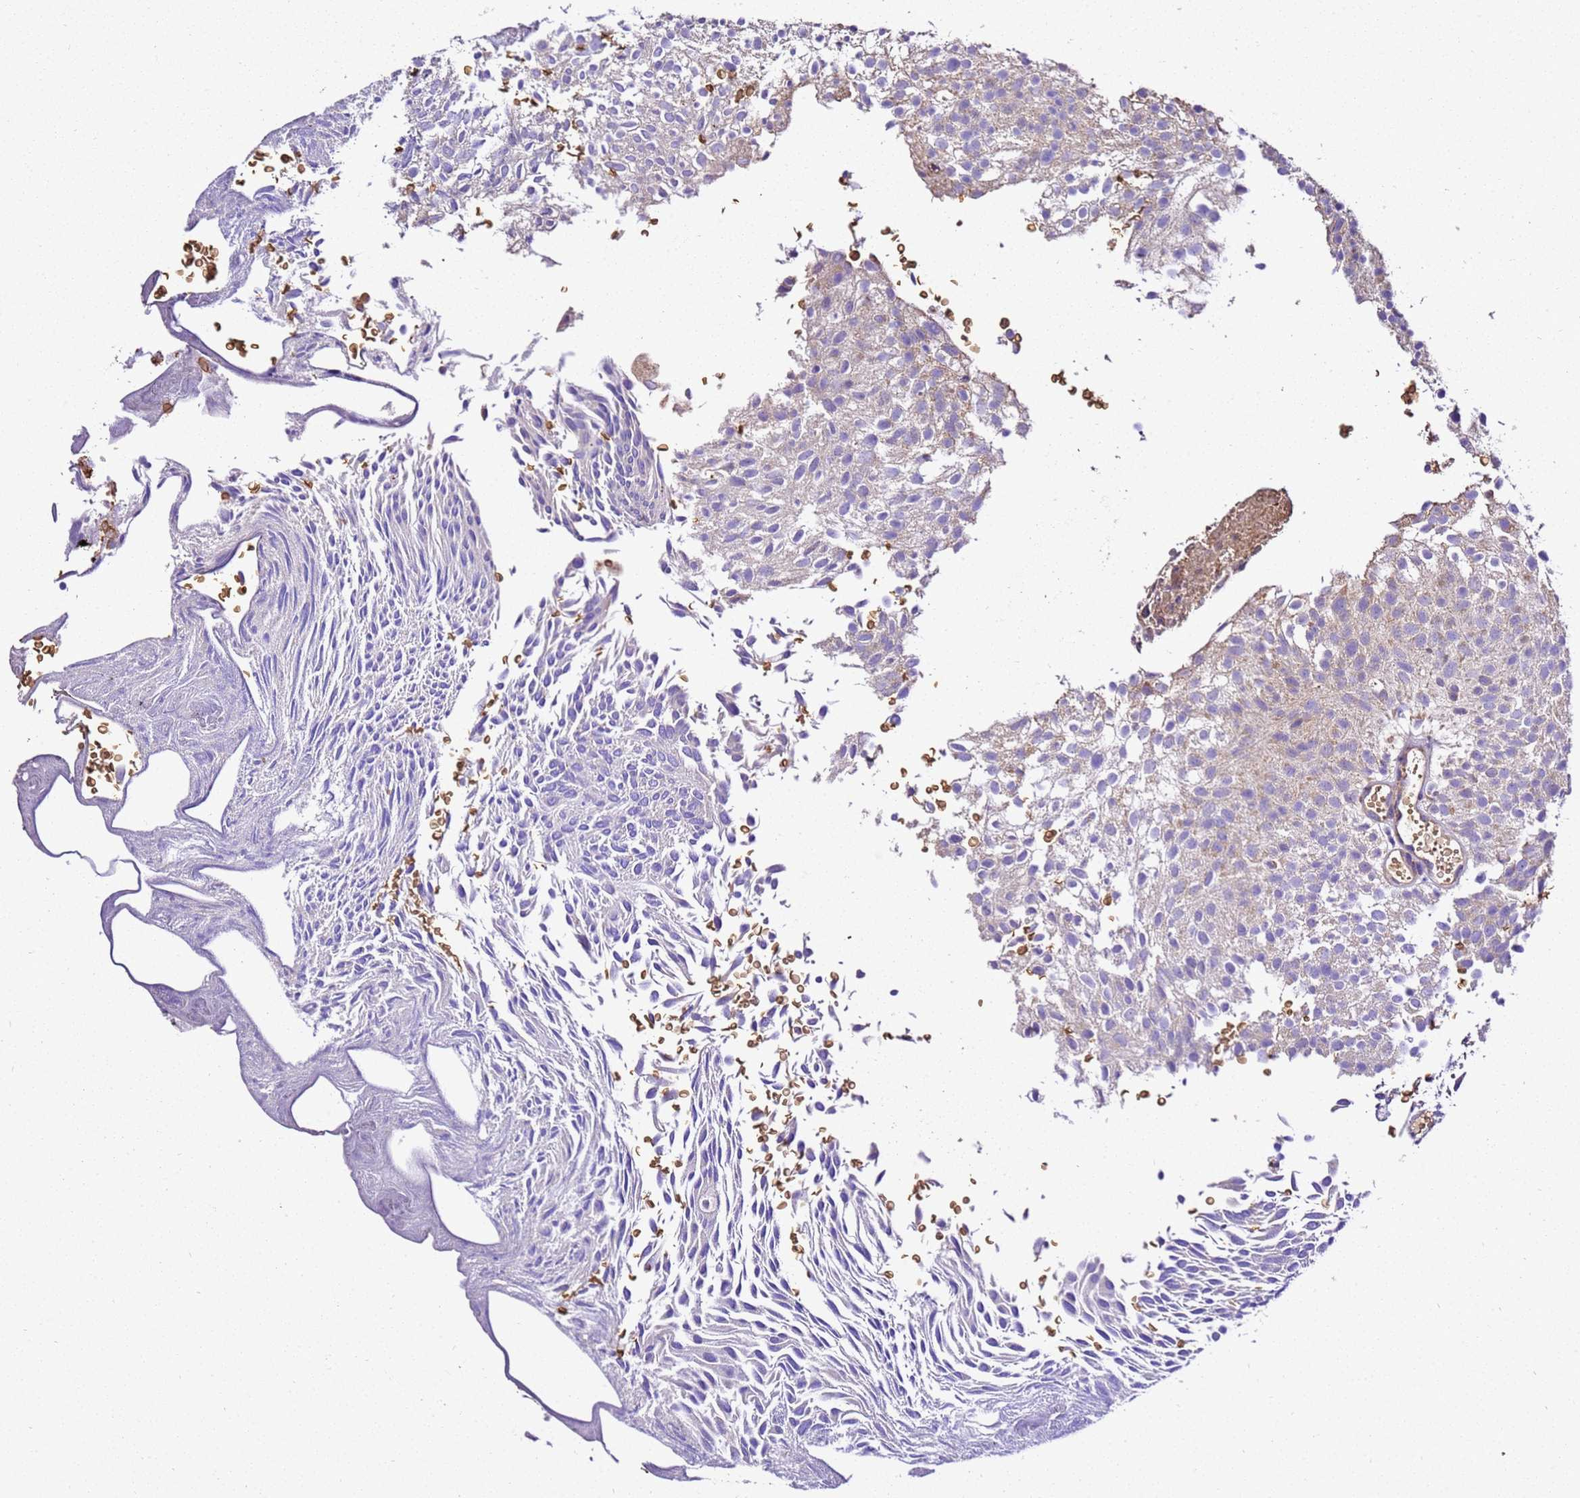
{"staining": {"intensity": "negative", "quantity": "none", "location": "none"}, "tissue": "urothelial cancer", "cell_type": "Tumor cells", "image_type": "cancer", "snomed": [{"axis": "morphology", "description": "Urothelial carcinoma, Low grade"}, {"axis": "topography", "description": "Urinary bladder"}], "caption": "Immunohistochemistry (IHC) micrograph of neoplastic tissue: human low-grade urothelial carcinoma stained with DAB (3,3'-diaminobenzidine) exhibits no significant protein positivity in tumor cells. (Stains: DAB immunohistochemistry (IHC) with hematoxylin counter stain, Microscopy: brightfield microscopy at high magnification).", "gene": "LRRIQ1", "patient": {"sex": "male", "age": 78}}